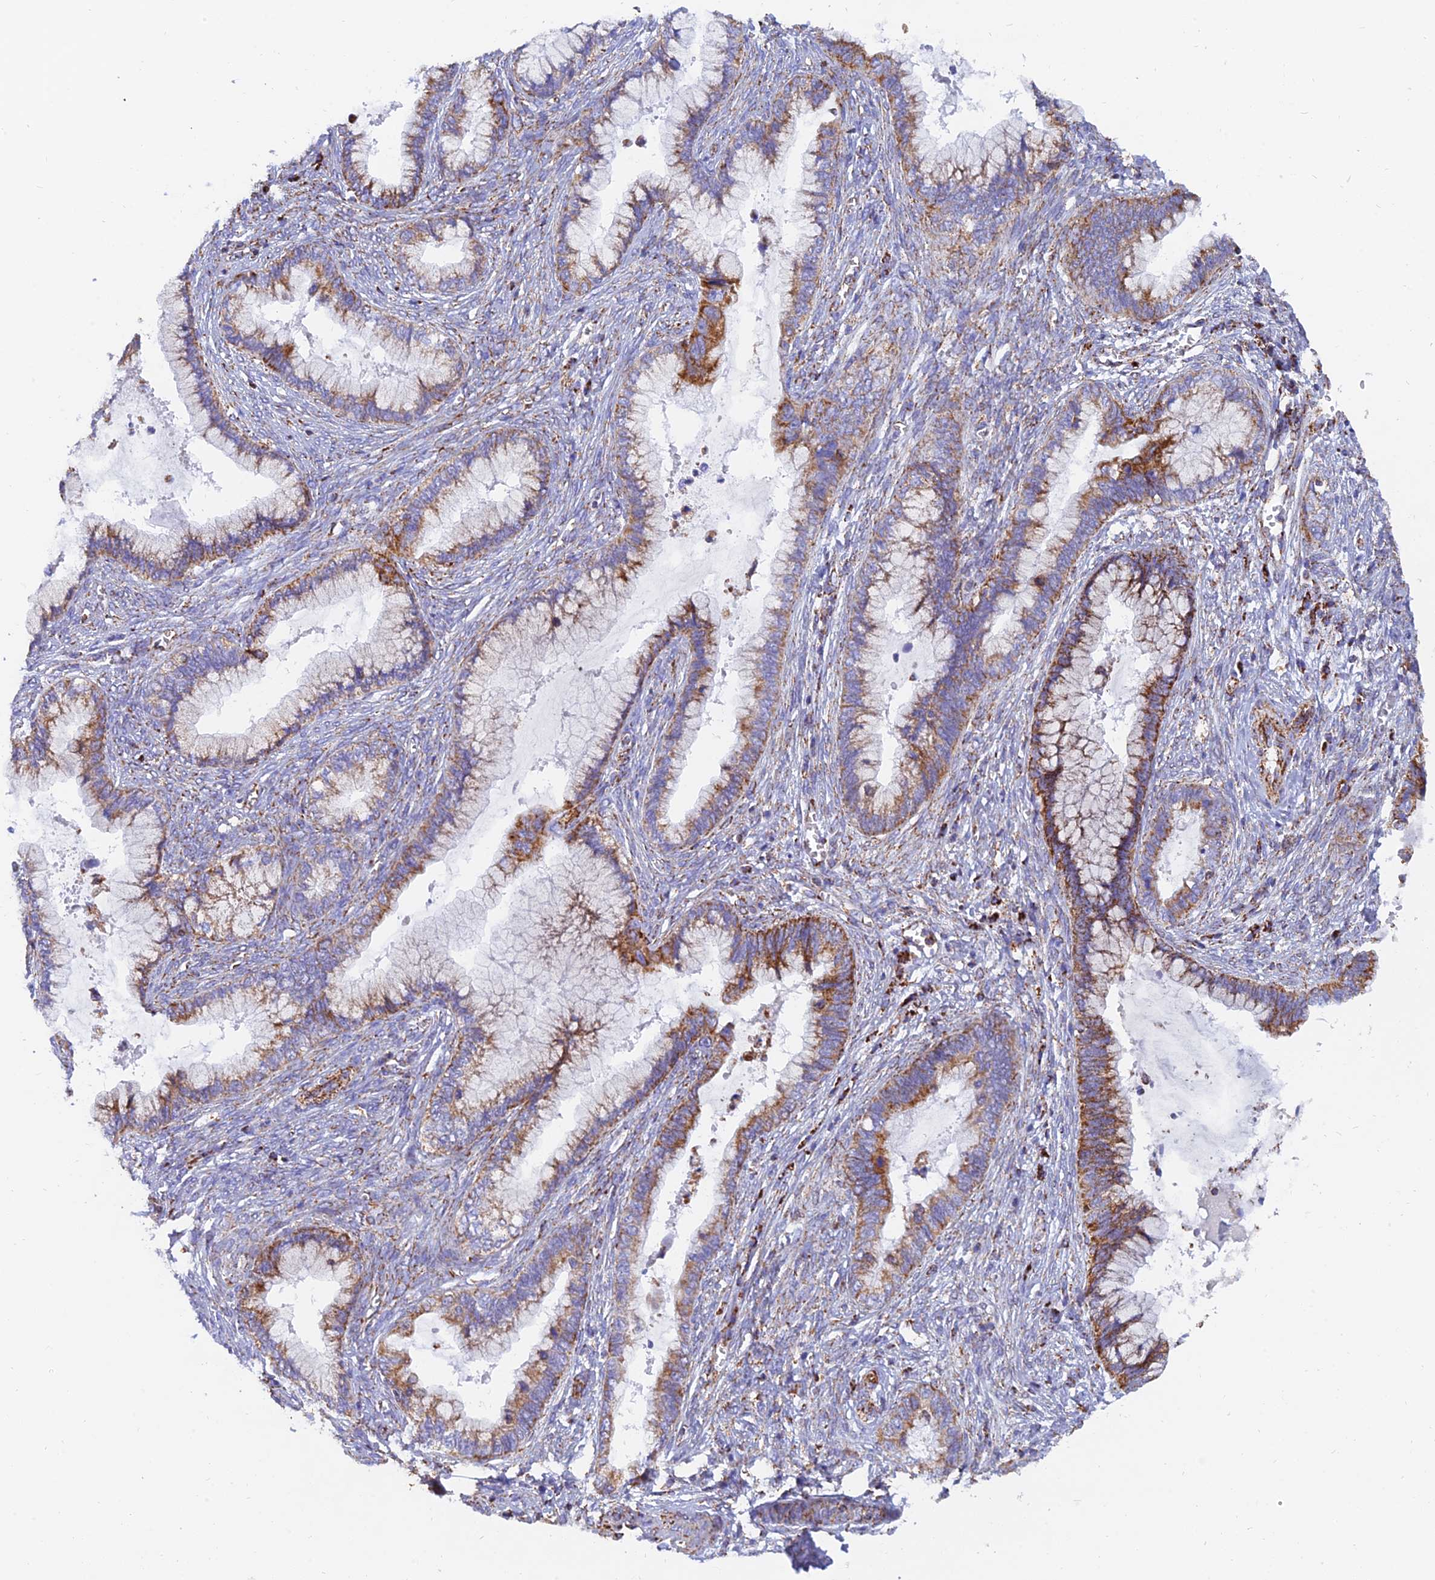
{"staining": {"intensity": "strong", "quantity": "25%-75%", "location": "cytoplasmic/membranous"}, "tissue": "cervical cancer", "cell_type": "Tumor cells", "image_type": "cancer", "snomed": [{"axis": "morphology", "description": "Adenocarcinoma, NOS"}, {"axis": "topography", "description": "Cervix"}], "caption": "A high-resolution photomicrograph shows immunohistochemistry (IHC) staining of cervical adenocarcinoma, which displays strong cytoplasmic/membranous positivity in about 25%-75% of tumor cells.", "gene": "NDUFB6", "patient": {"sex": "female", "age": 44}}